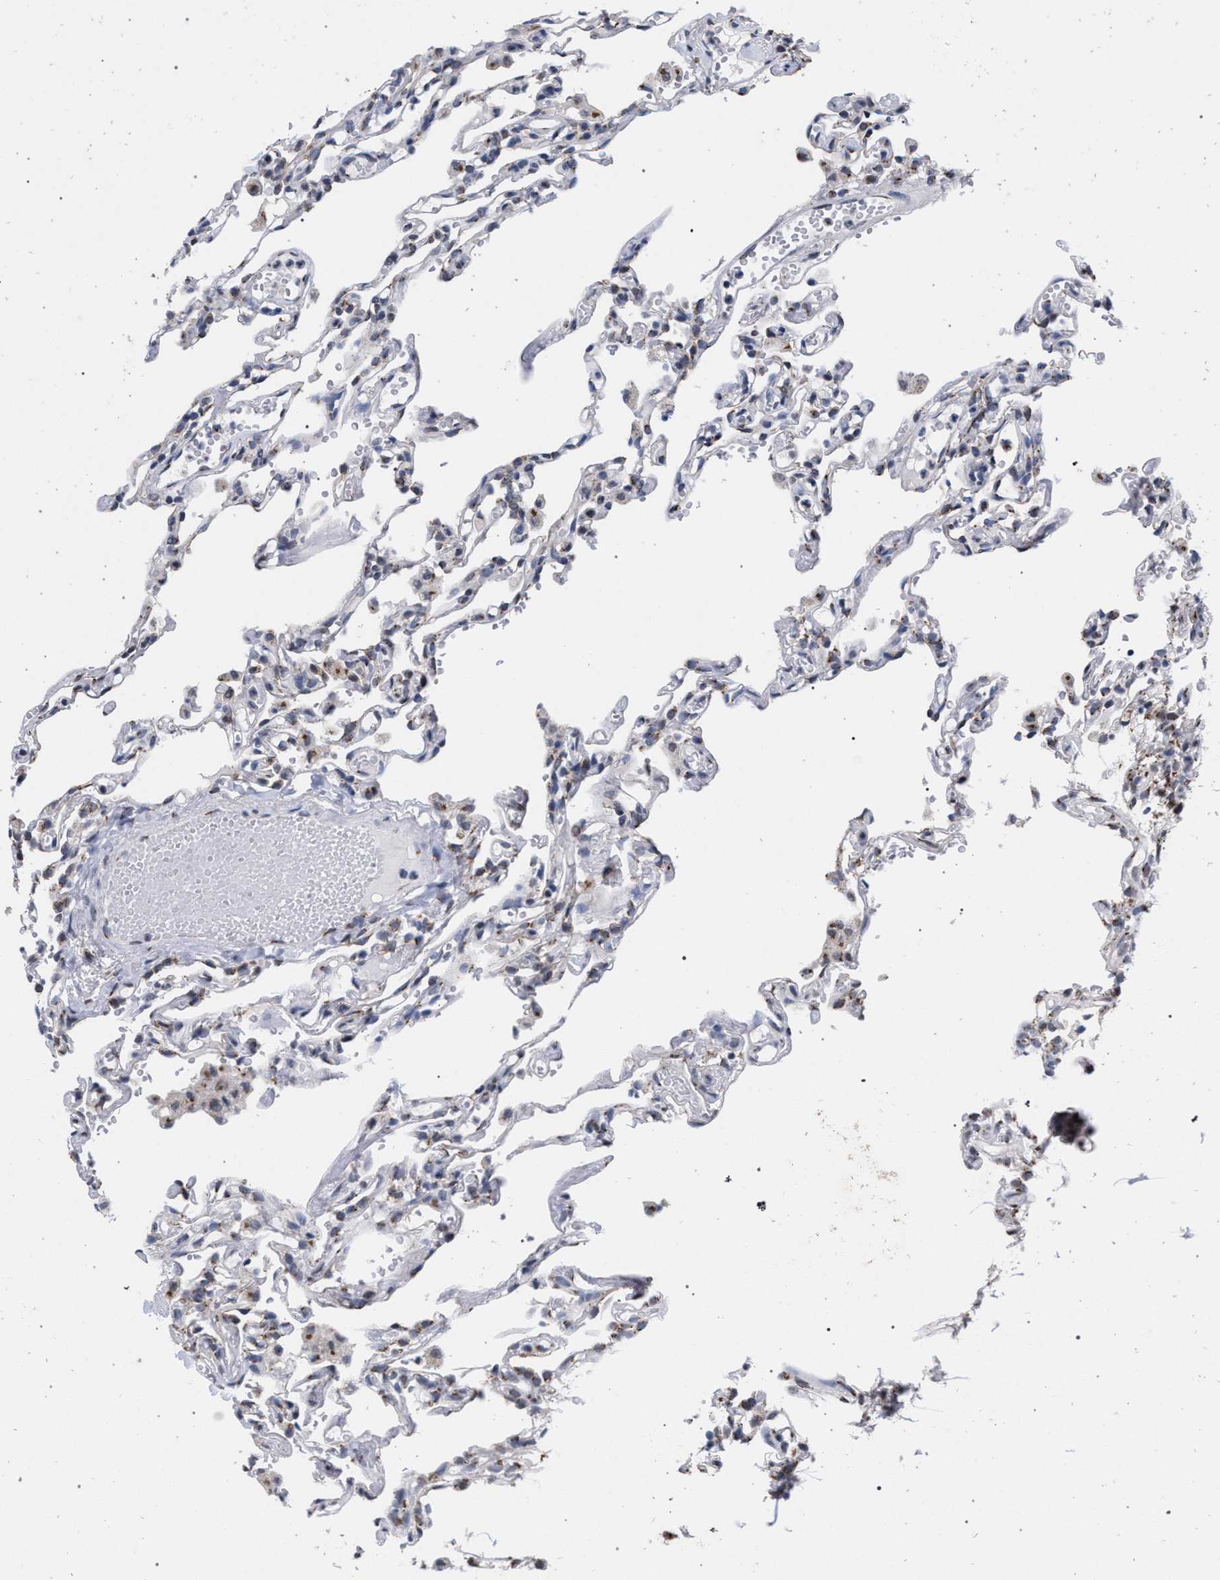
{"staining": {"intensity": "moderate", "quantity": "<25%", "location": "cytoplasmic/membranous"}, "tissue": "lung", "cell_type": "Alveolar cells", "image_type": "normal", "snomed": [{"axis": "morphology", "description": "Normal tissue, NOS"}, {"axis": "topography", "description": "Lung"}], "caption": "IHC micrograph of normal human lung stained for a protein (brown), which shows low levels of moderate cytoplasmic/membranous positivity in about <25% of alveolar cells.", "gene": "GOLGA2", "patient": {"sex": "male", "age": 21}}